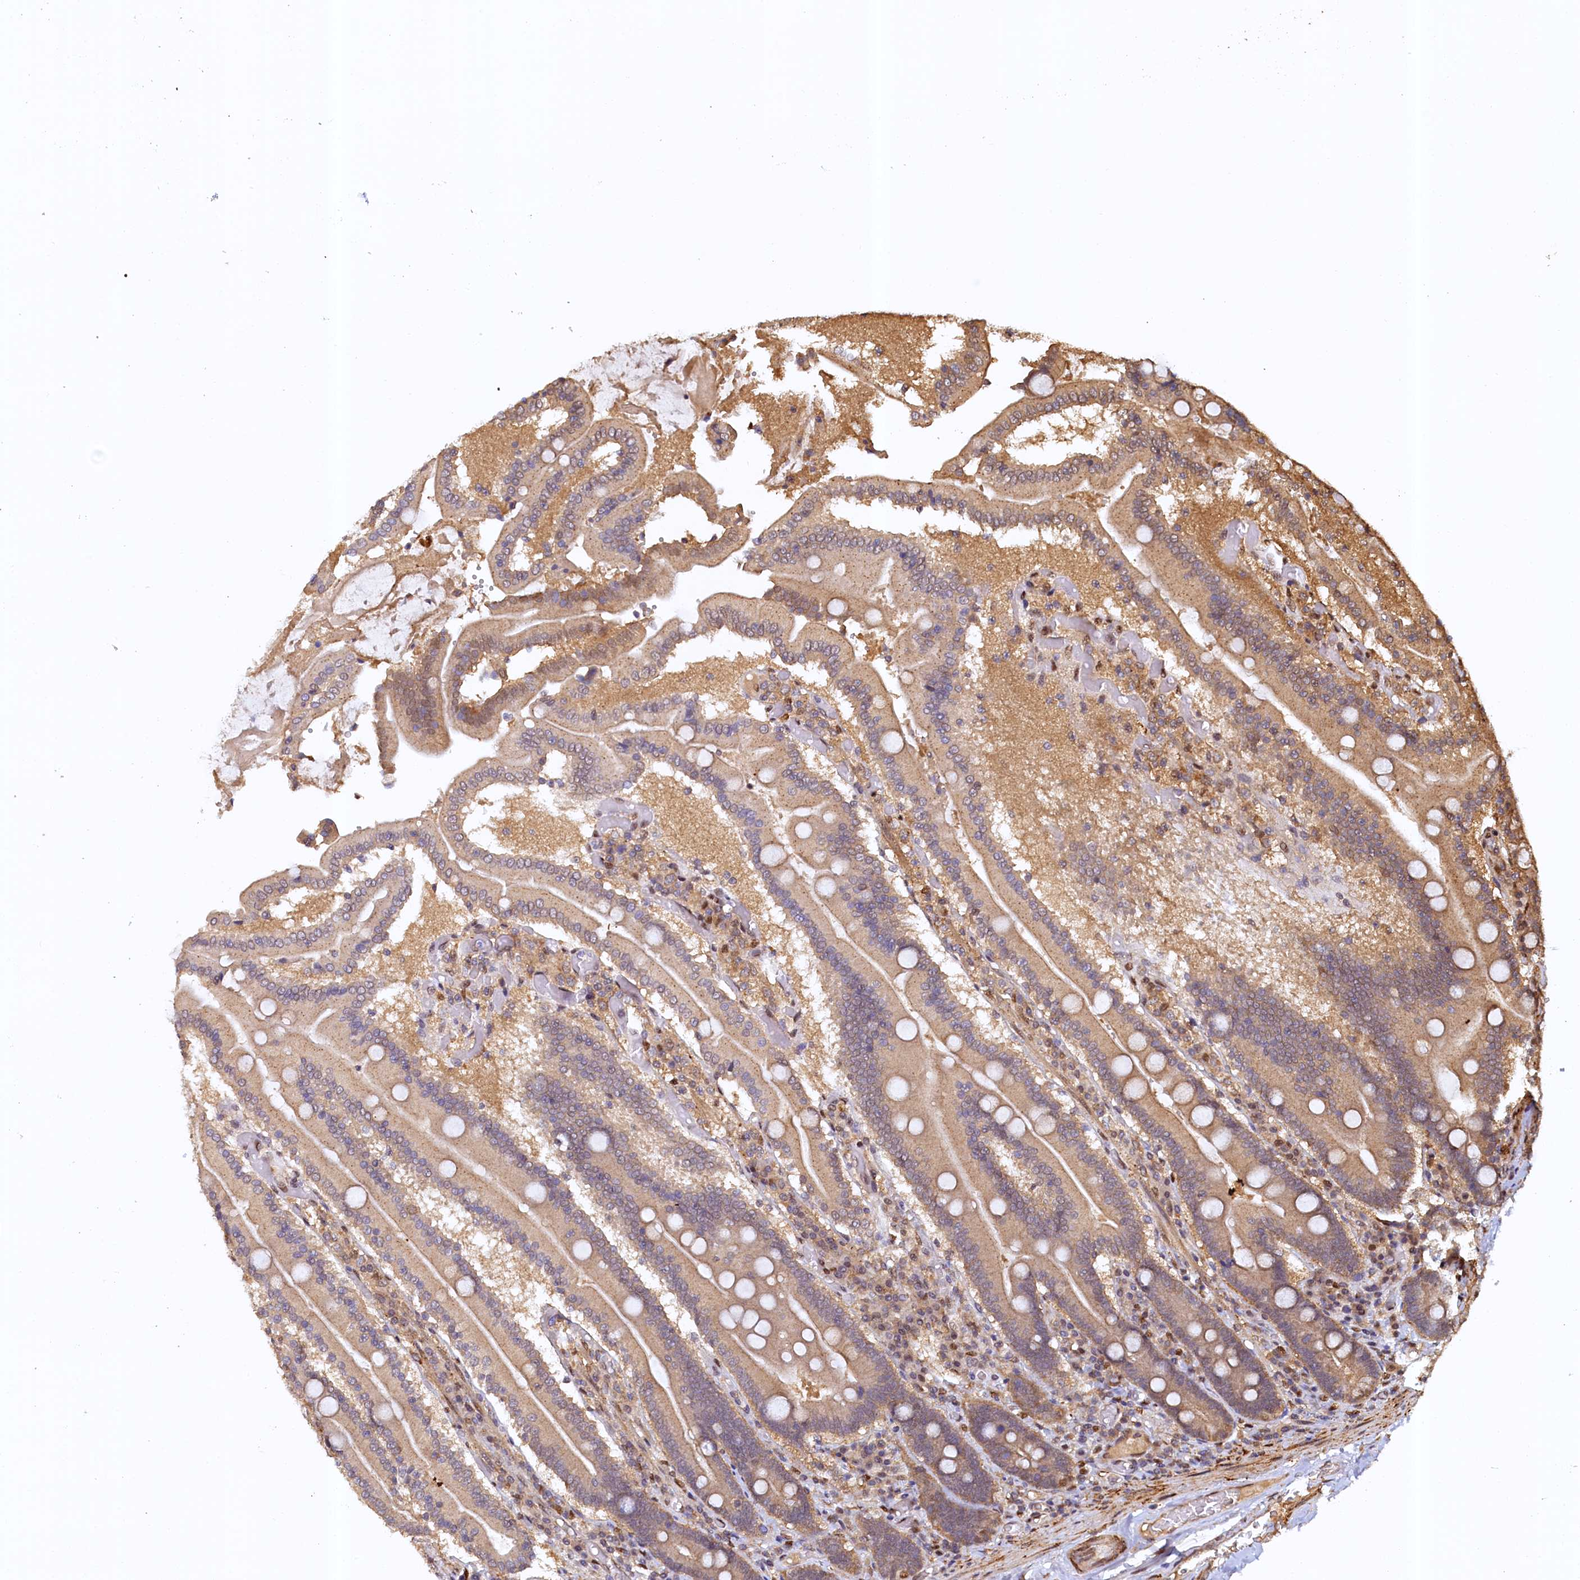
{"staining": {"intensity": "moderate", "quantity": ">75%", "location": "cytoplasmic/membranous"}, "tissue": "duodenum", "cell_type": "Glandular cells", "image_type": "normal", "snomed": [{"axis": "morphology", "description": "Normal tissue, NOS"}, {"axis": "topography", "description": "Duodenum"}], "caption": "A brown stain highlights moderate cytoplasmic/membranous positivity of a protein in glandular cells of unremarkable human duodenum.", "gene": "UBL7", "patient": {"sex": "female", "age": 62}}